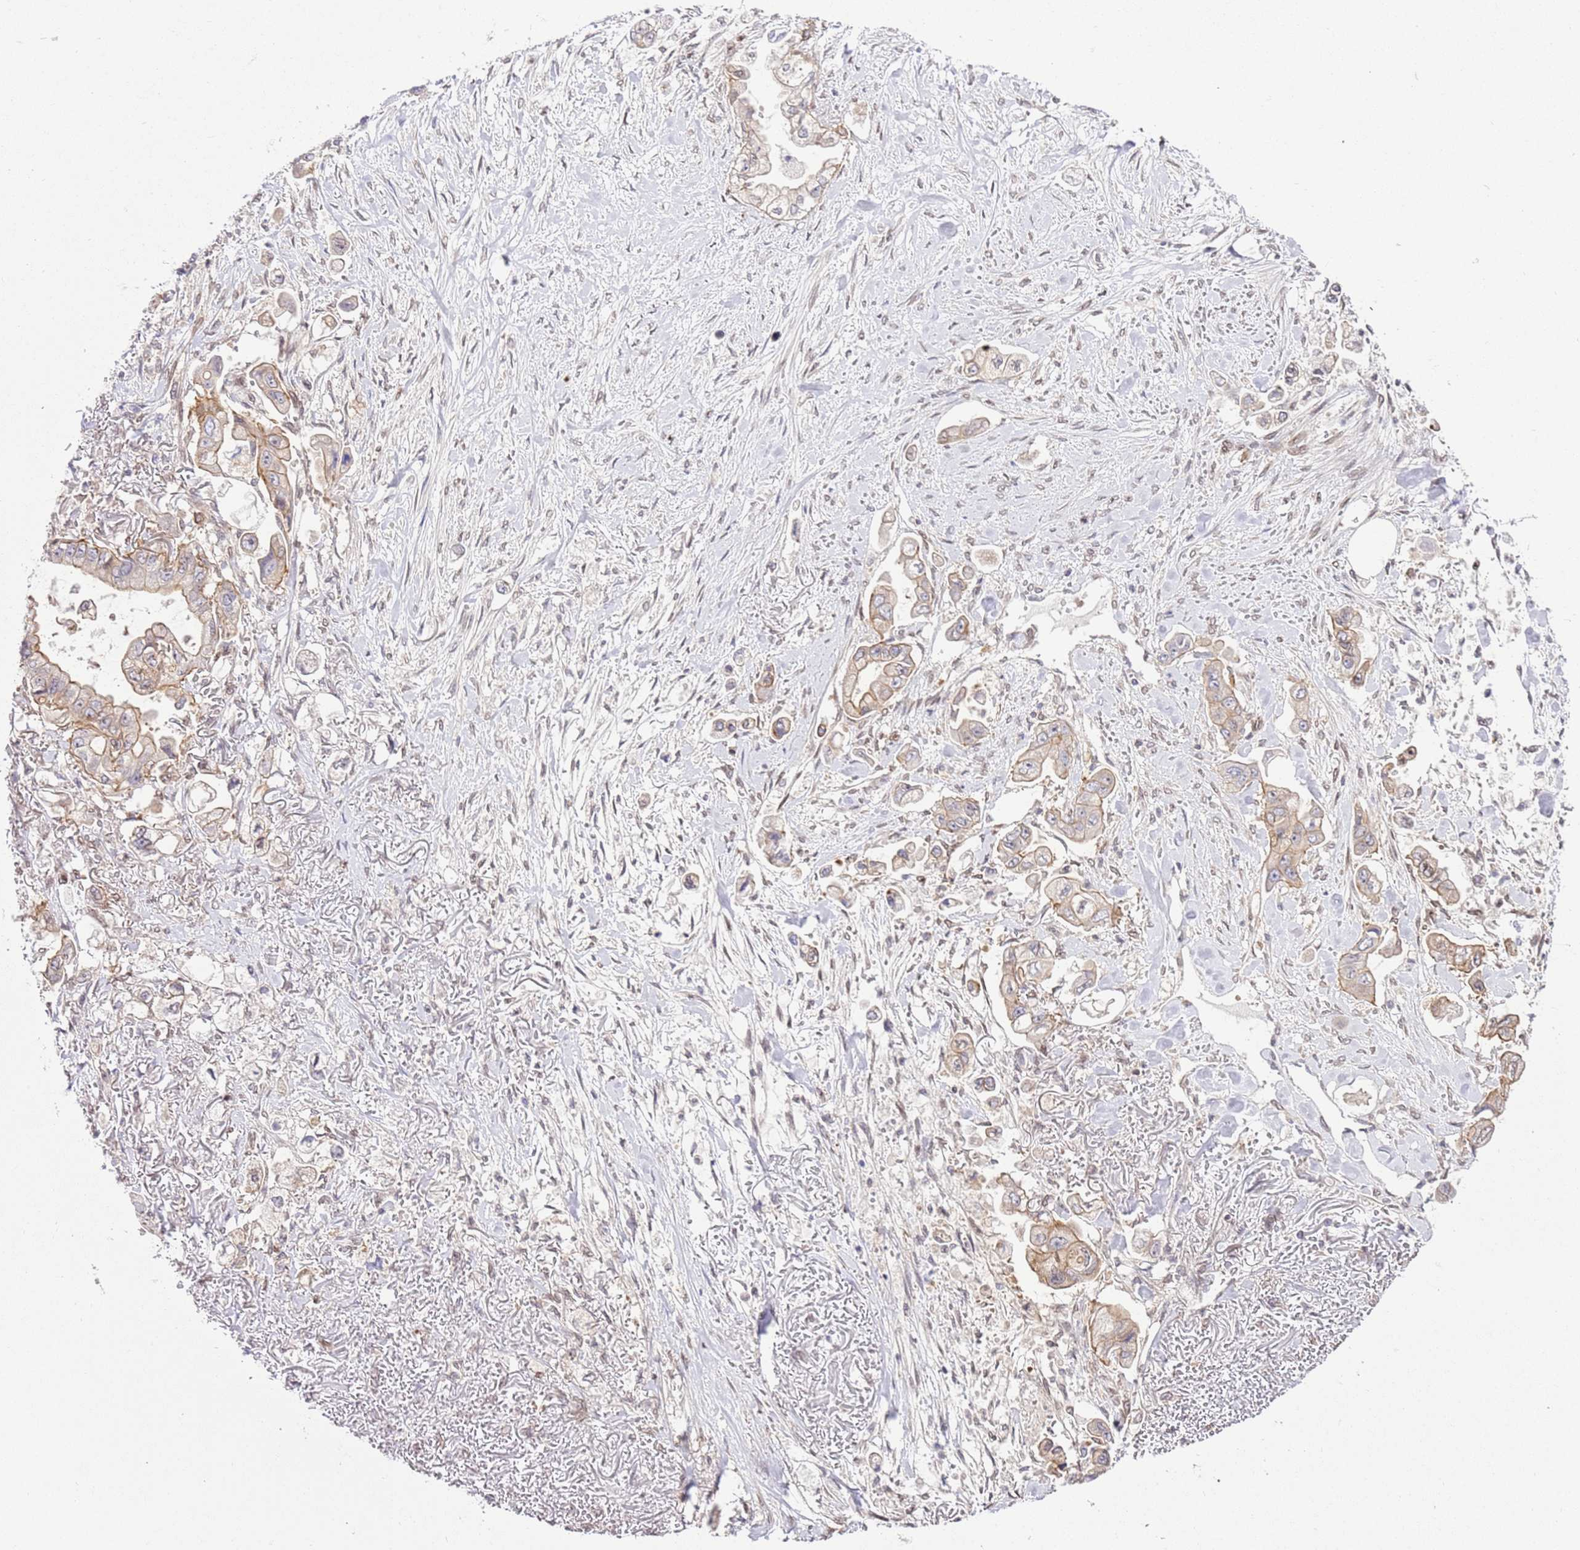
{"staining": {"intensity": "weak", "quantity": "25%-75%", "location": "cytoplasmic/membranous"}, "tissue": "stomach cancer", "cell_type": "Tumor cells", "image_type": "cancer", "snomed": [{"axis": "morphology", "description": "Adenocarcinoma, NOS"}, {"axis": "topography", "description": "Stomach"}], "caption": "A high-resolution photomicrograph shows IHC staining of adenocarcinoma (stomach), which exhibits weak cytoplasmic/membranous expression in about 25%-75% of tumor cells. The staining is performed using DAB brown chromogen to label protein expression. The nuclei are counter-stained blue using hematoxylin.", "gene": "TRIM37", "patient": {"sex": "male", "age": 62}}